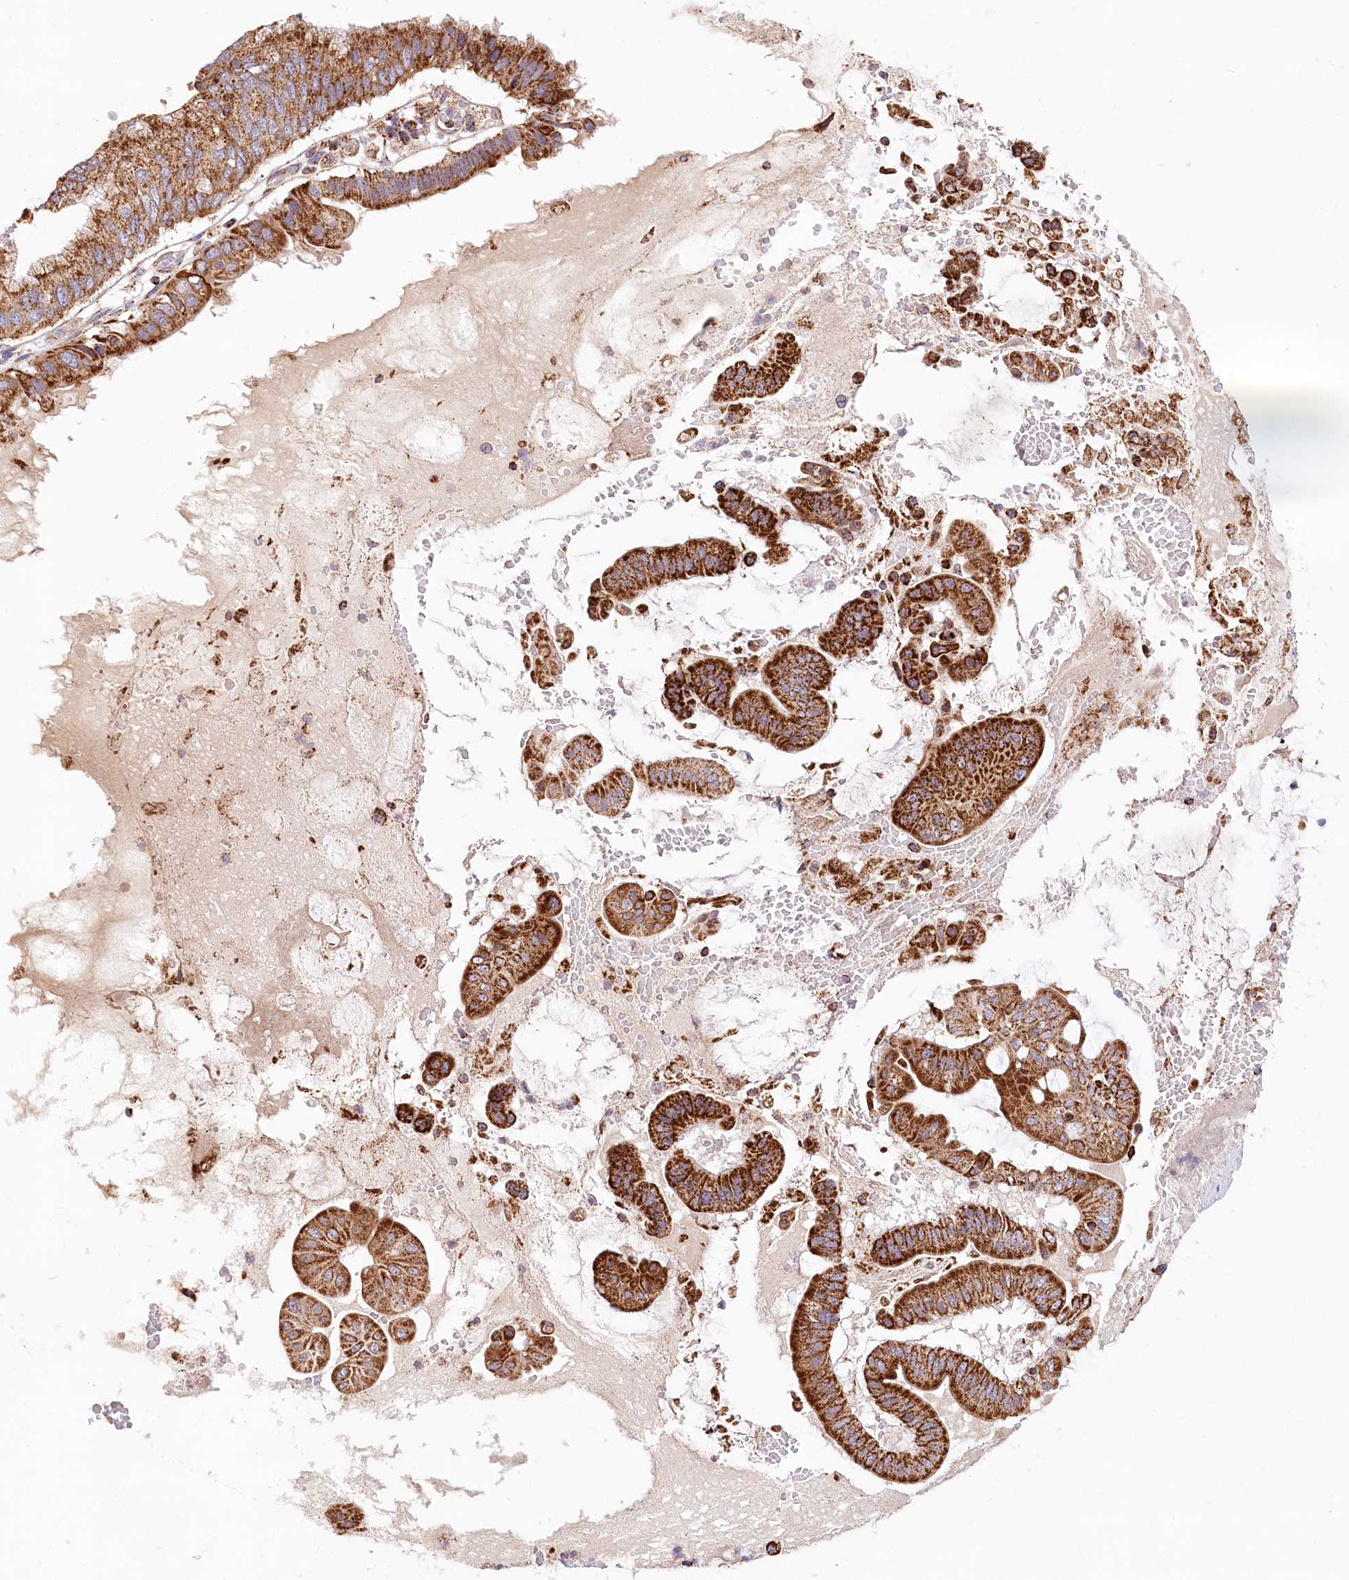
{"staining": {"intensity": "strong", "quantity": ">75%", "location": "cytoplasmic/membranous"}, "tissue": "pancreatic cancer", "cell_type": "Tumor cells", "image_type": "cancer", "snomed": [{"axis": "morphology", "description": "Inflammation, NOS"}, {"axis": "morphology", "description": "Adenocarcinoma, NOS"}, {"axis": "topography", "description": "Pancreas"}], "caption": "DAB immunohistochemical staining of pancreatic cancer (adenocarcinoma) shows strong cytoplasmic/membranous protein staining in about >75% of tumor cells.", "gene": "UMPS", "patient": {"sex": "female", "age": 56}}